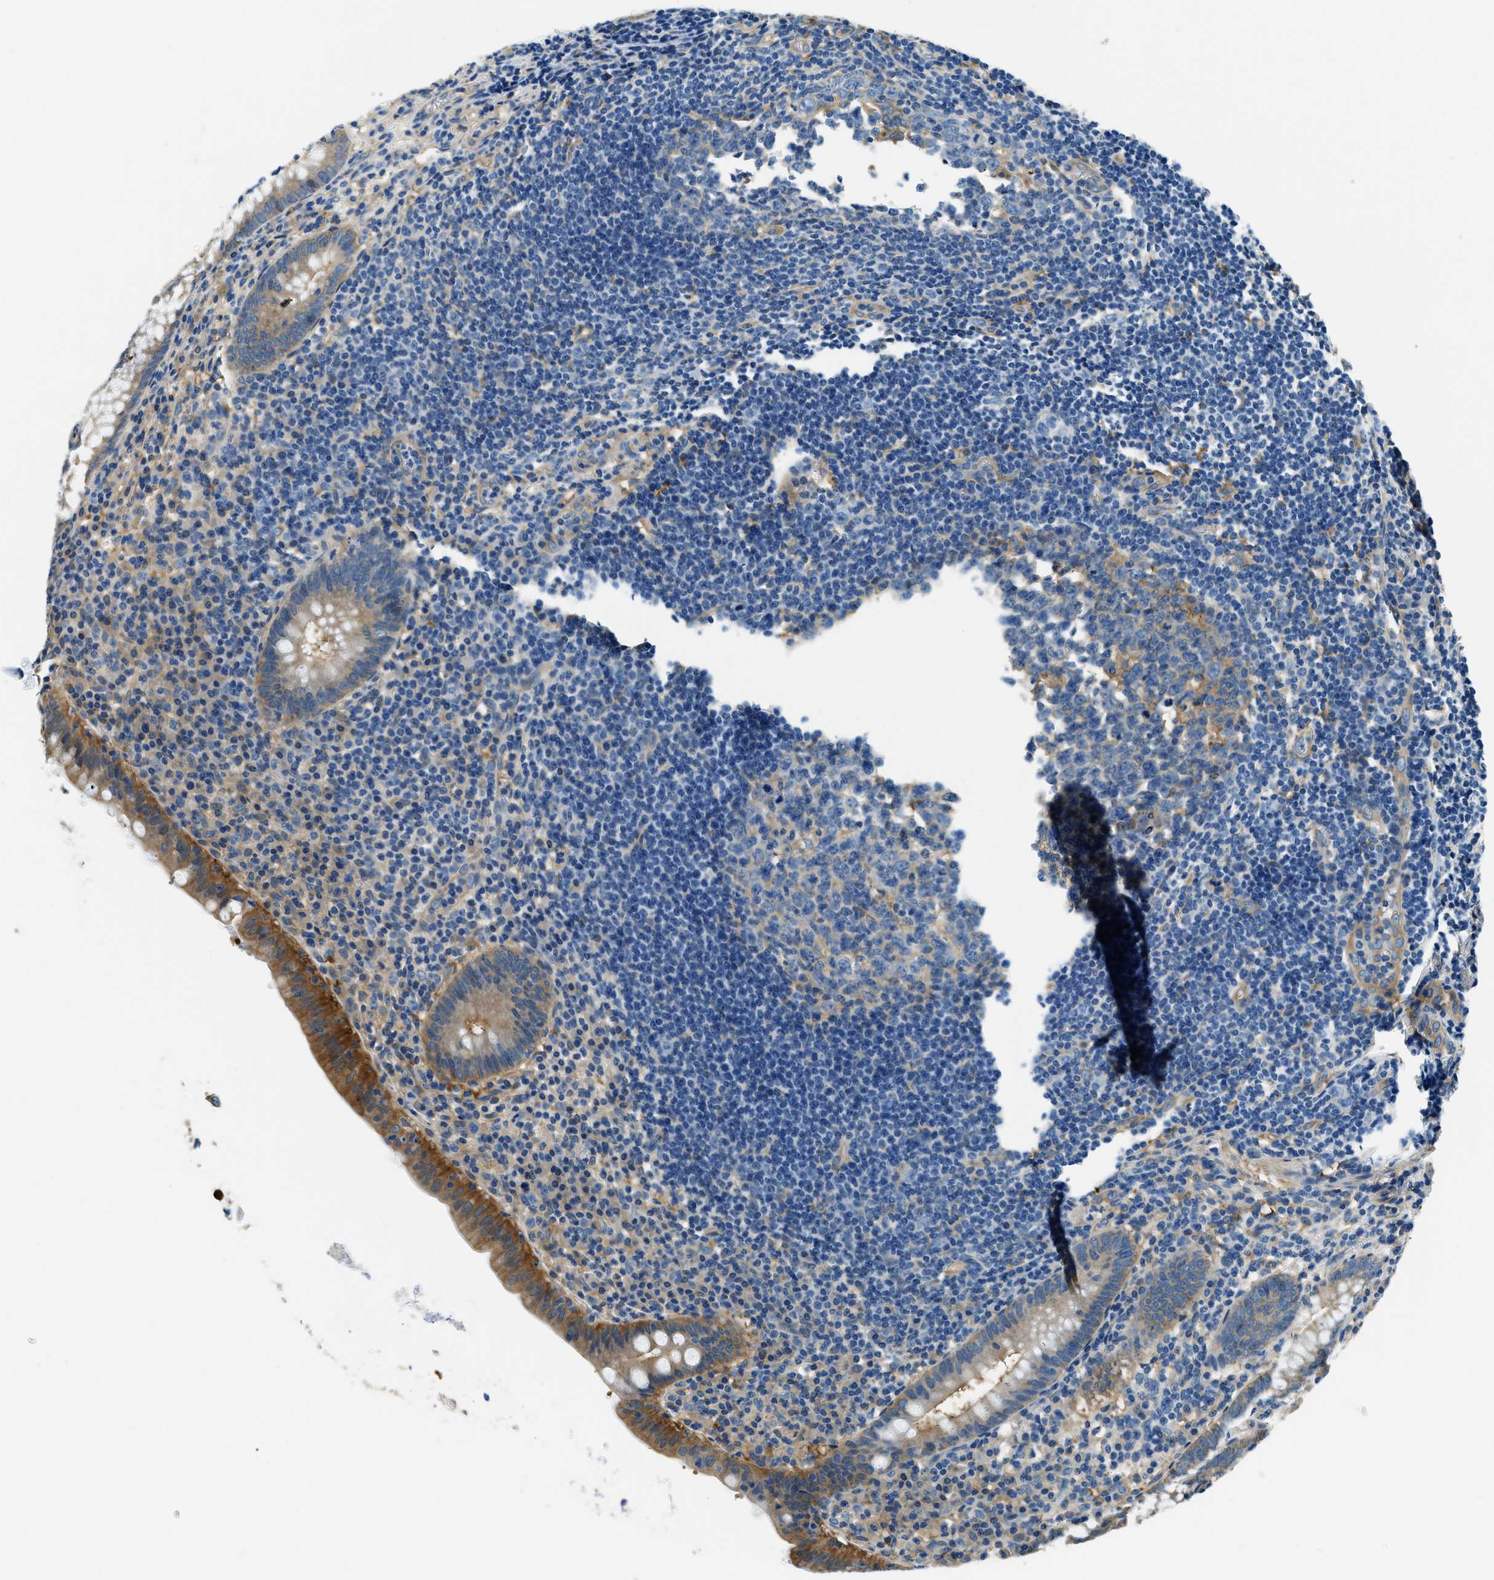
{"staining": {"intensity": "moderate", "quantity": "25%-75%", "location": "cytoplasmic/membranous"}, "tissue": "appendix", "cell_type": "Glandular cells", "image_type": "normal", "snomed": [{"axis": "morphology", "description": "Normal tissue, NOS"}, {"axis": "topography", "description": "Appendix"}], "caption": "The image shows staining of normal appendix, revealing moderate cytoplasmic/membranous protein expression (brown color) within glandular cells. The staining was performed using DAB to visualize the protein expression in brown, while the nuclei were stained in blue with hematoxylin (Magnification: 20x).", "gene": "TWF1", "patient": {"sex": "male", "age": 56}}